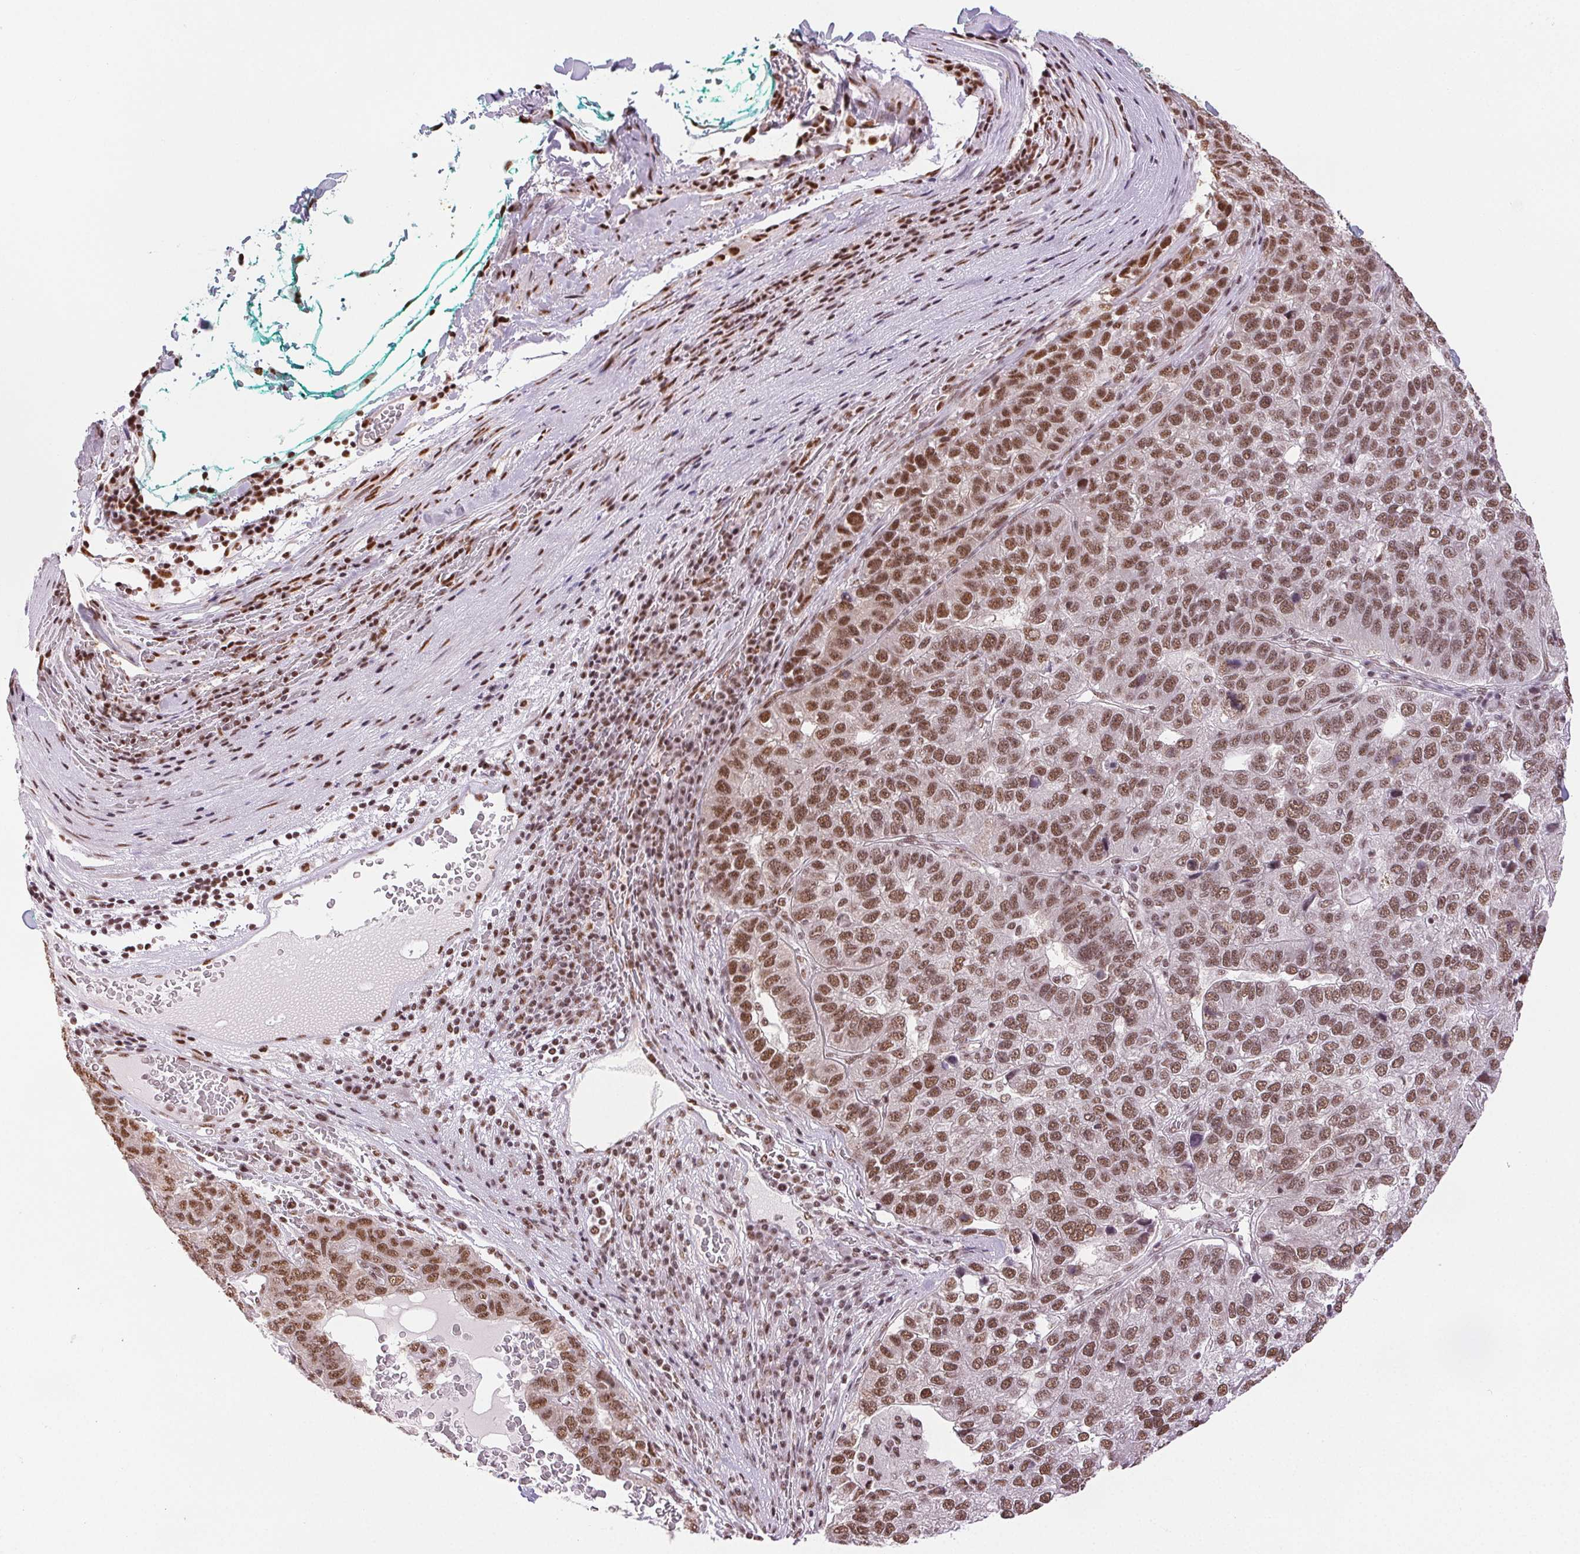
{"staining": {"intensity": "moderate", "quantity": ">75%", "location": "nuclear"}, "tissue": "pancreatic cancer", "cell_type": "Tumor cells", "image_type": "cancer", "snomed": [{"axis": "morphology", "description": "Adenocarcinoma, NOS"}, {"axis": "topography", "description": "Pancreas"}], "caption": "Brown immunohistochemical staining in human adenocarcinoma (pancreatic) reveals moderate nuclear expression in about >75% of tumor cells. Ihc stains the protein in brown and the nuclei are stained blue.", "gene": "IK", "patient": {"sex": "female", "age": 61}}